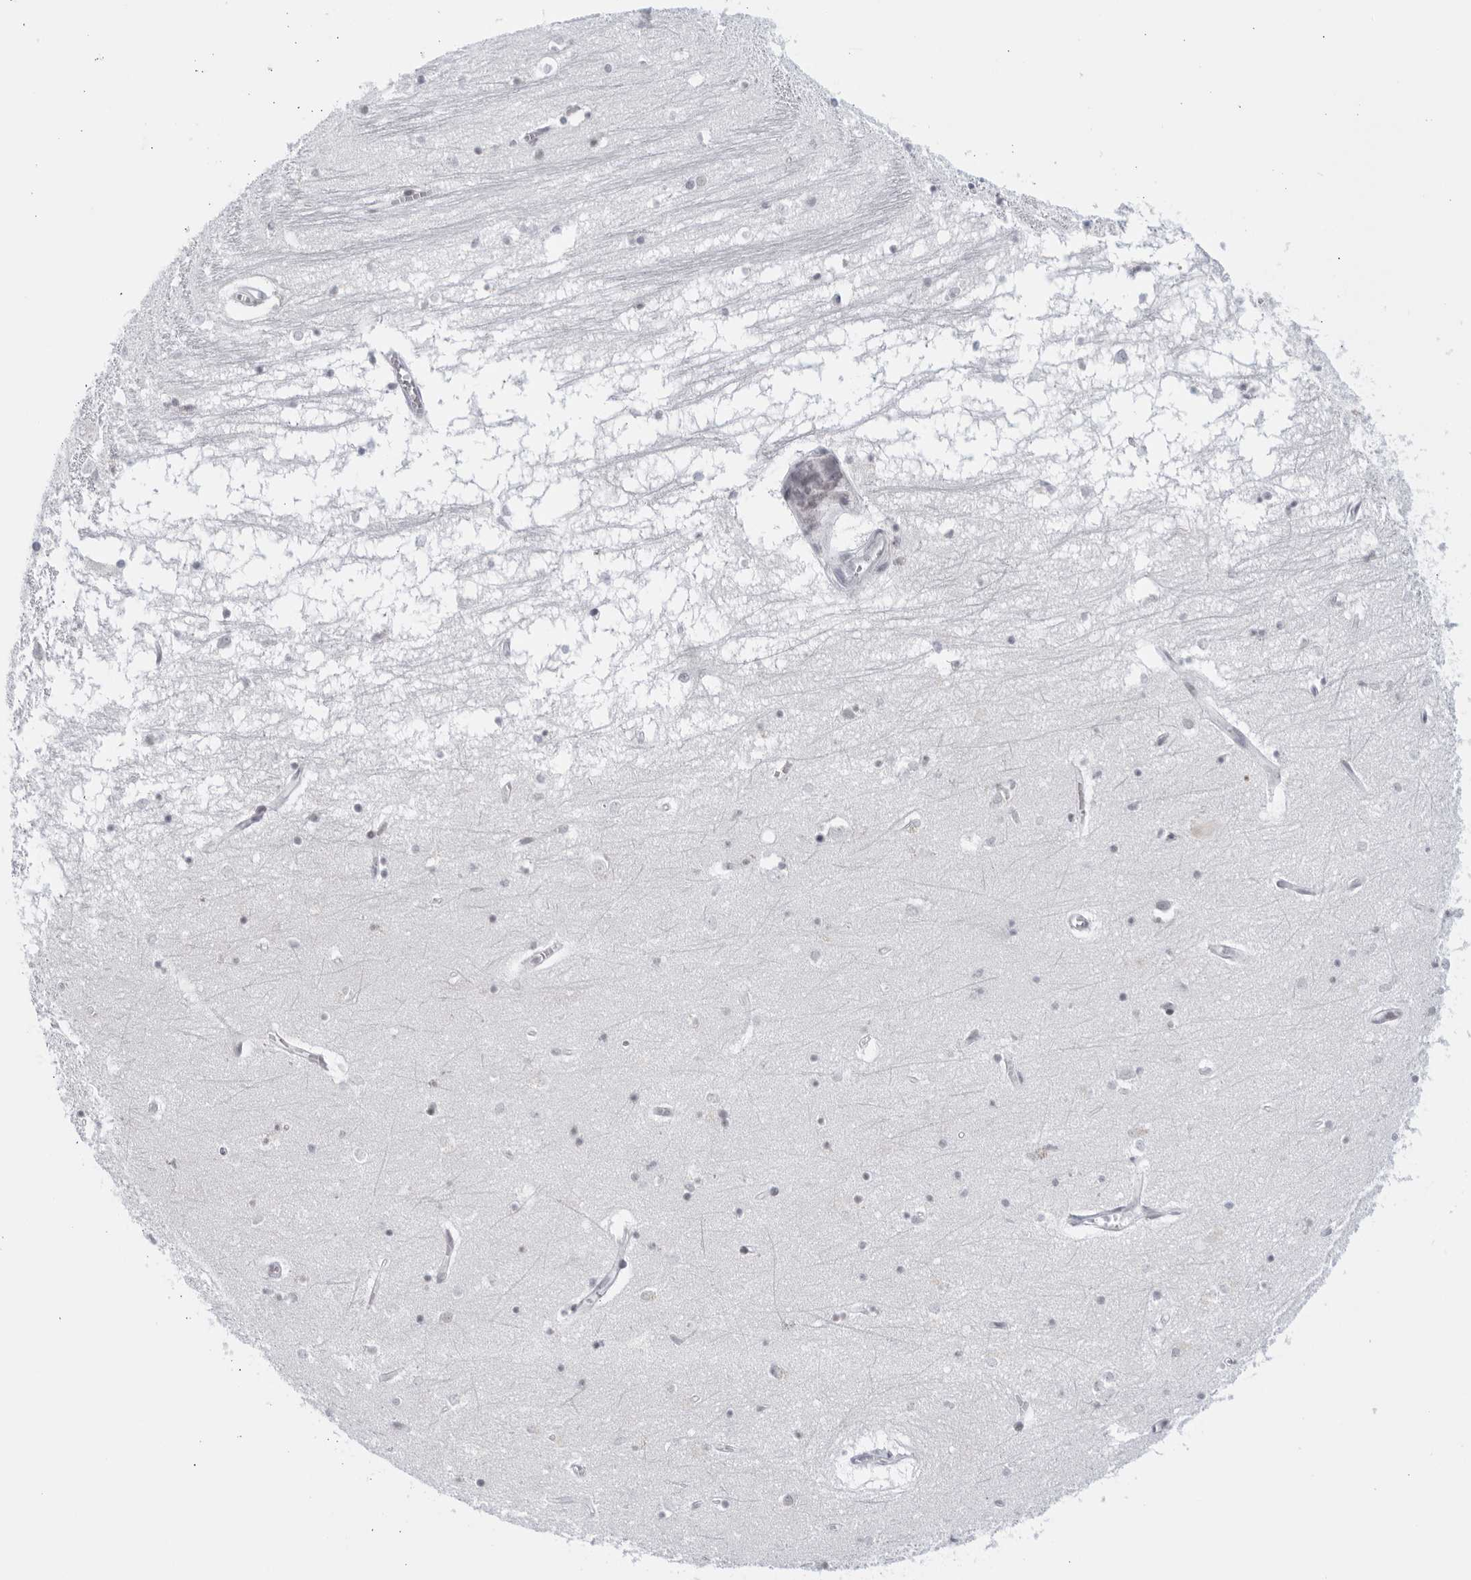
{"staining": {"intensity": "negative", "quantity": "none", "location": "none"}, "tissue": "hippocampus", "cell_type": "Glial cells", "image_type": "normal", "snomed": [{"axis": "morphology", "description": "Normal tissue, NOS"}, {"axis": "topography", "description": "Hippocampus"}], "caption": "Micrograph shows no protein staining in glial cells of unremarkable hippocampus.", "gene": "RAB11FIP3", "patient": {"sex": "male", "age": 70}}